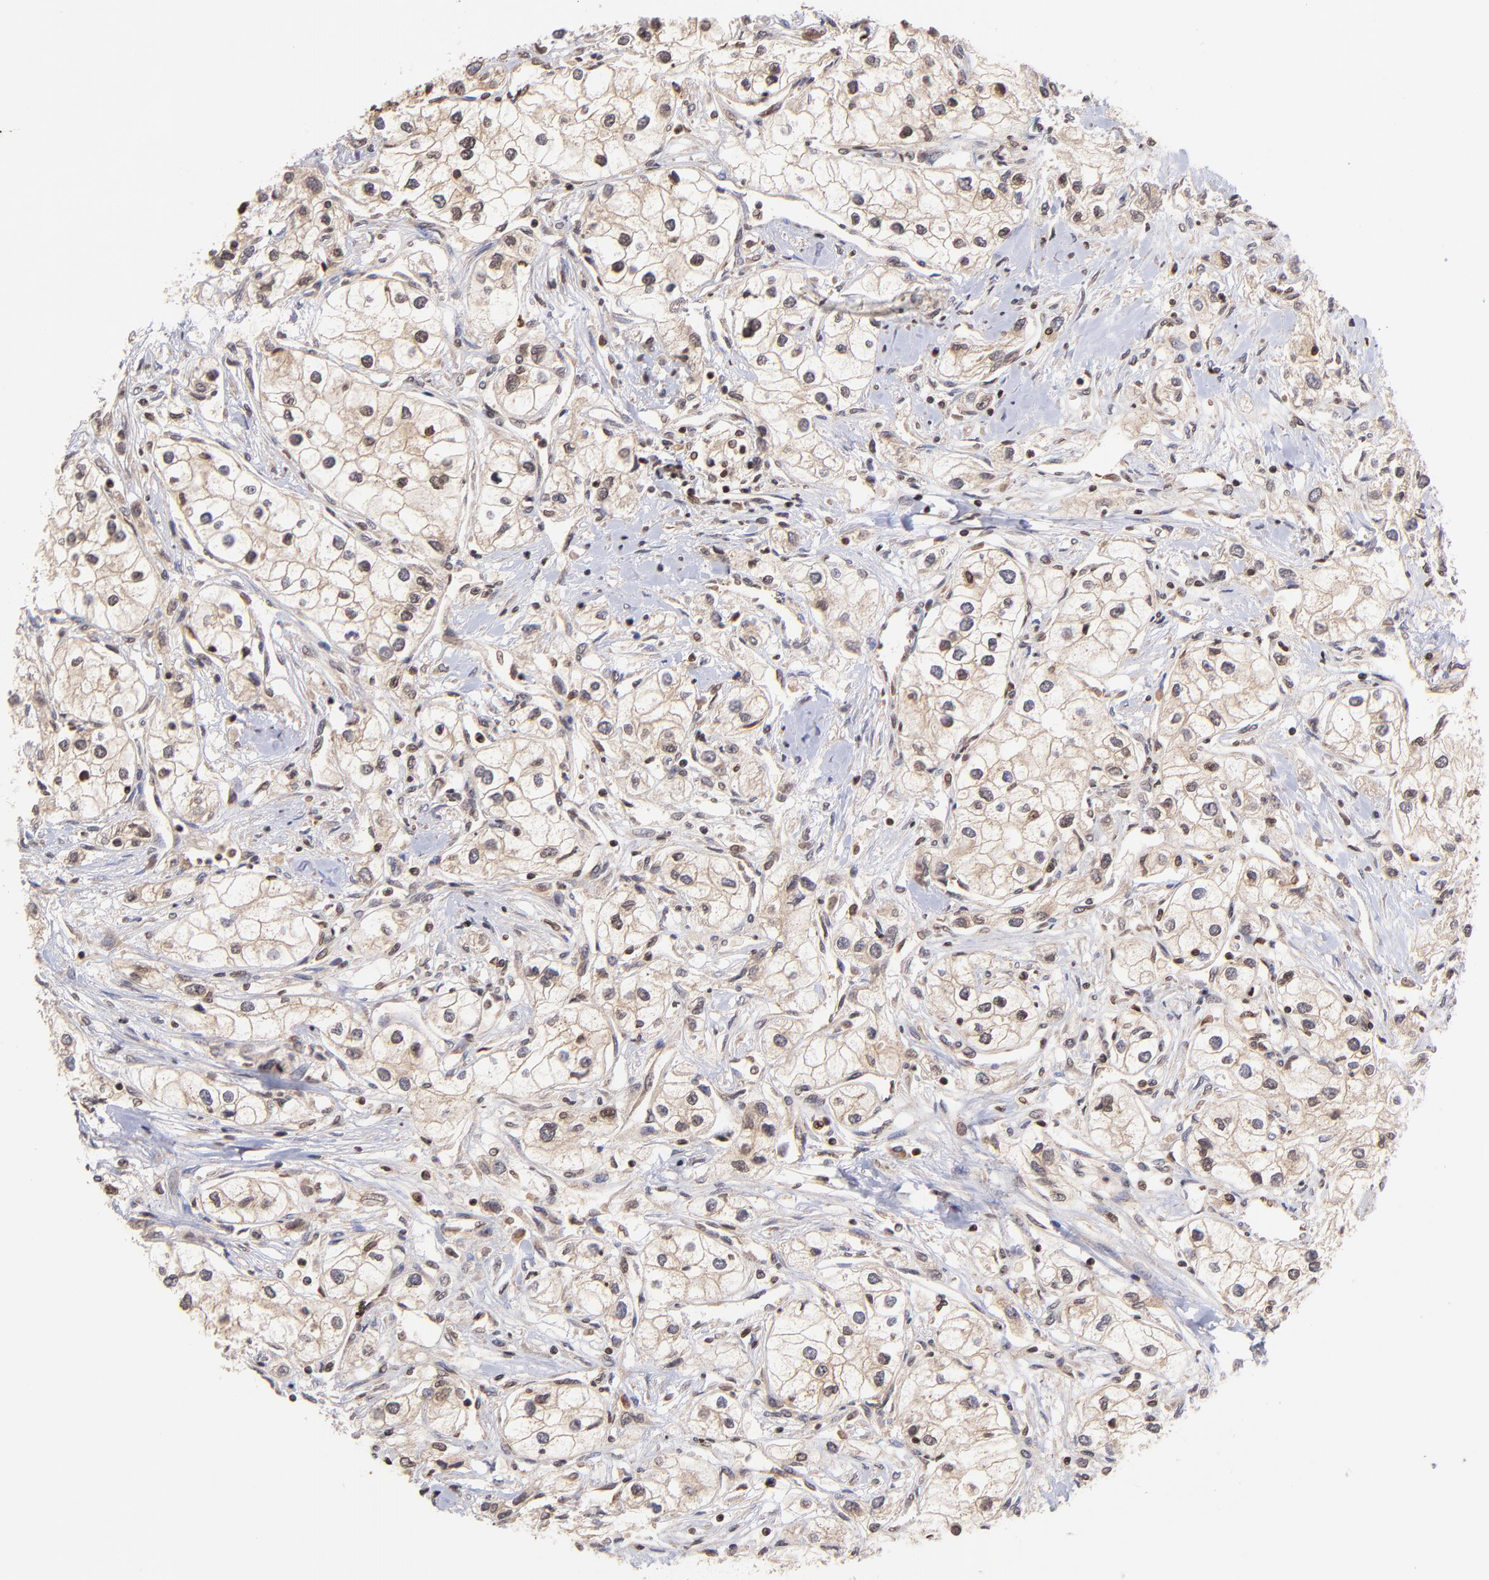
{"staining": {"intensity": "weak", "quantity": ">75%", "location": "cytoplasmic/membranous"}, "tissue": "renal cancer", "cell_type": "Tumor cells", "image_type": "cancer", "snomed": [{"axis": "morphology", "description": "Adenocarcinoma, NOS"}, {"axis": "topography", "description": "Kidney"}], "caption": "Approximately >75% of tumor cells in human renal cancer (adenocarcinoma) display weak cytoplasmic/membranous protein positivity as visualized by brown immunohistochemical staining.", "gene": "WDR25", "patient": {"sex": "male", "age": 57}}